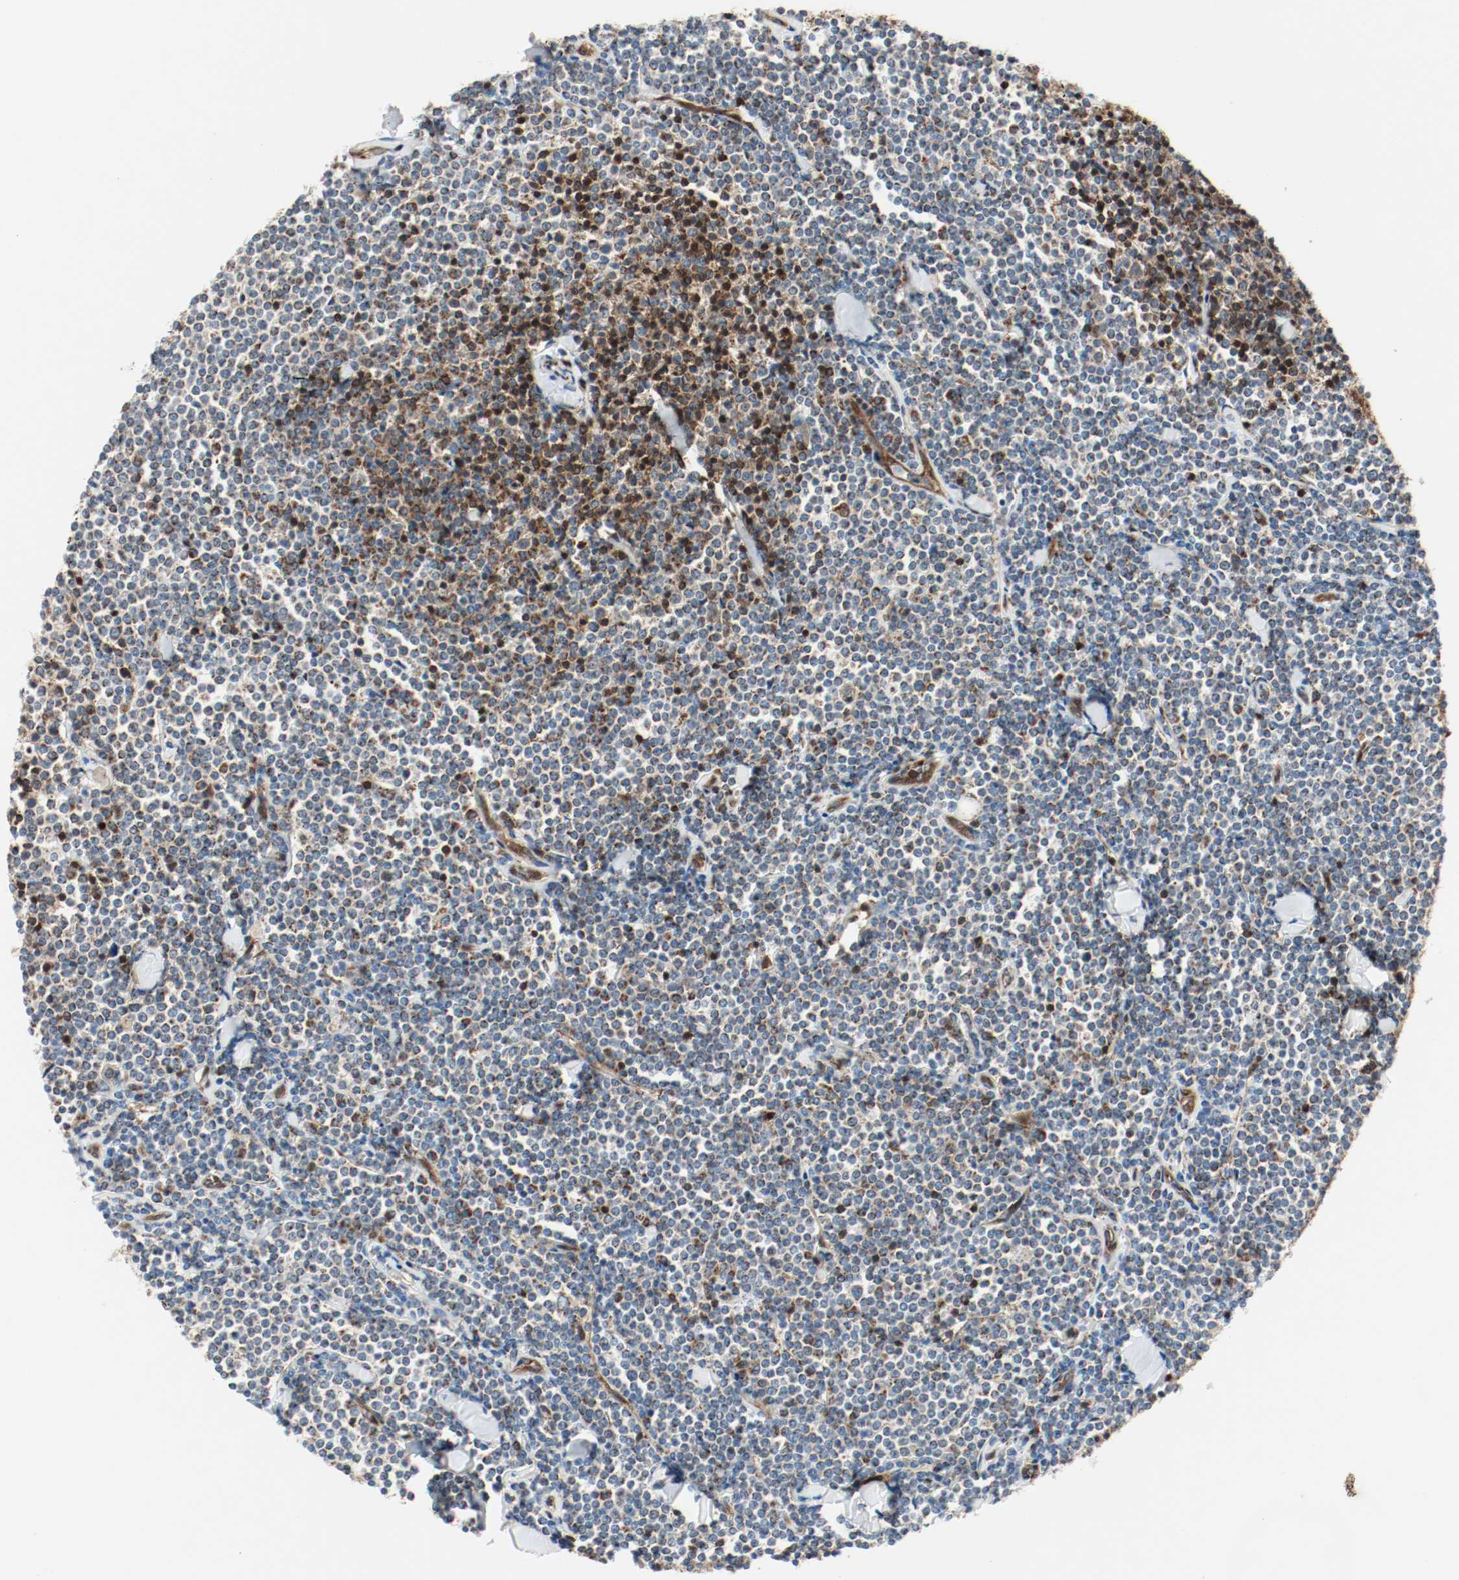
{"staining": {"intensity": "strong", "quantity": "<25%", "location": "cytoplasmic/membranous"}, "tissue": "lymphoma", "cell_type": "Tumor cells", "image_type": "cancer", "snomed": [{"axis": "morphology", "description": "Malignant lymphoma, non-Hodgkin's type, Low grade"}, {"axis": "topography", "description": "Soft tissue"}], "caption": "Protein staining of malignant lymphoma, non-Hodgkin's type (low-grade) tissue displays strong cytoplasmic/membranous staining in approximately <25% of tumor cells. Nuclei are stained in blue.", "gene": "PLCG1", "patient": {"sex": "male", "age": 92}}